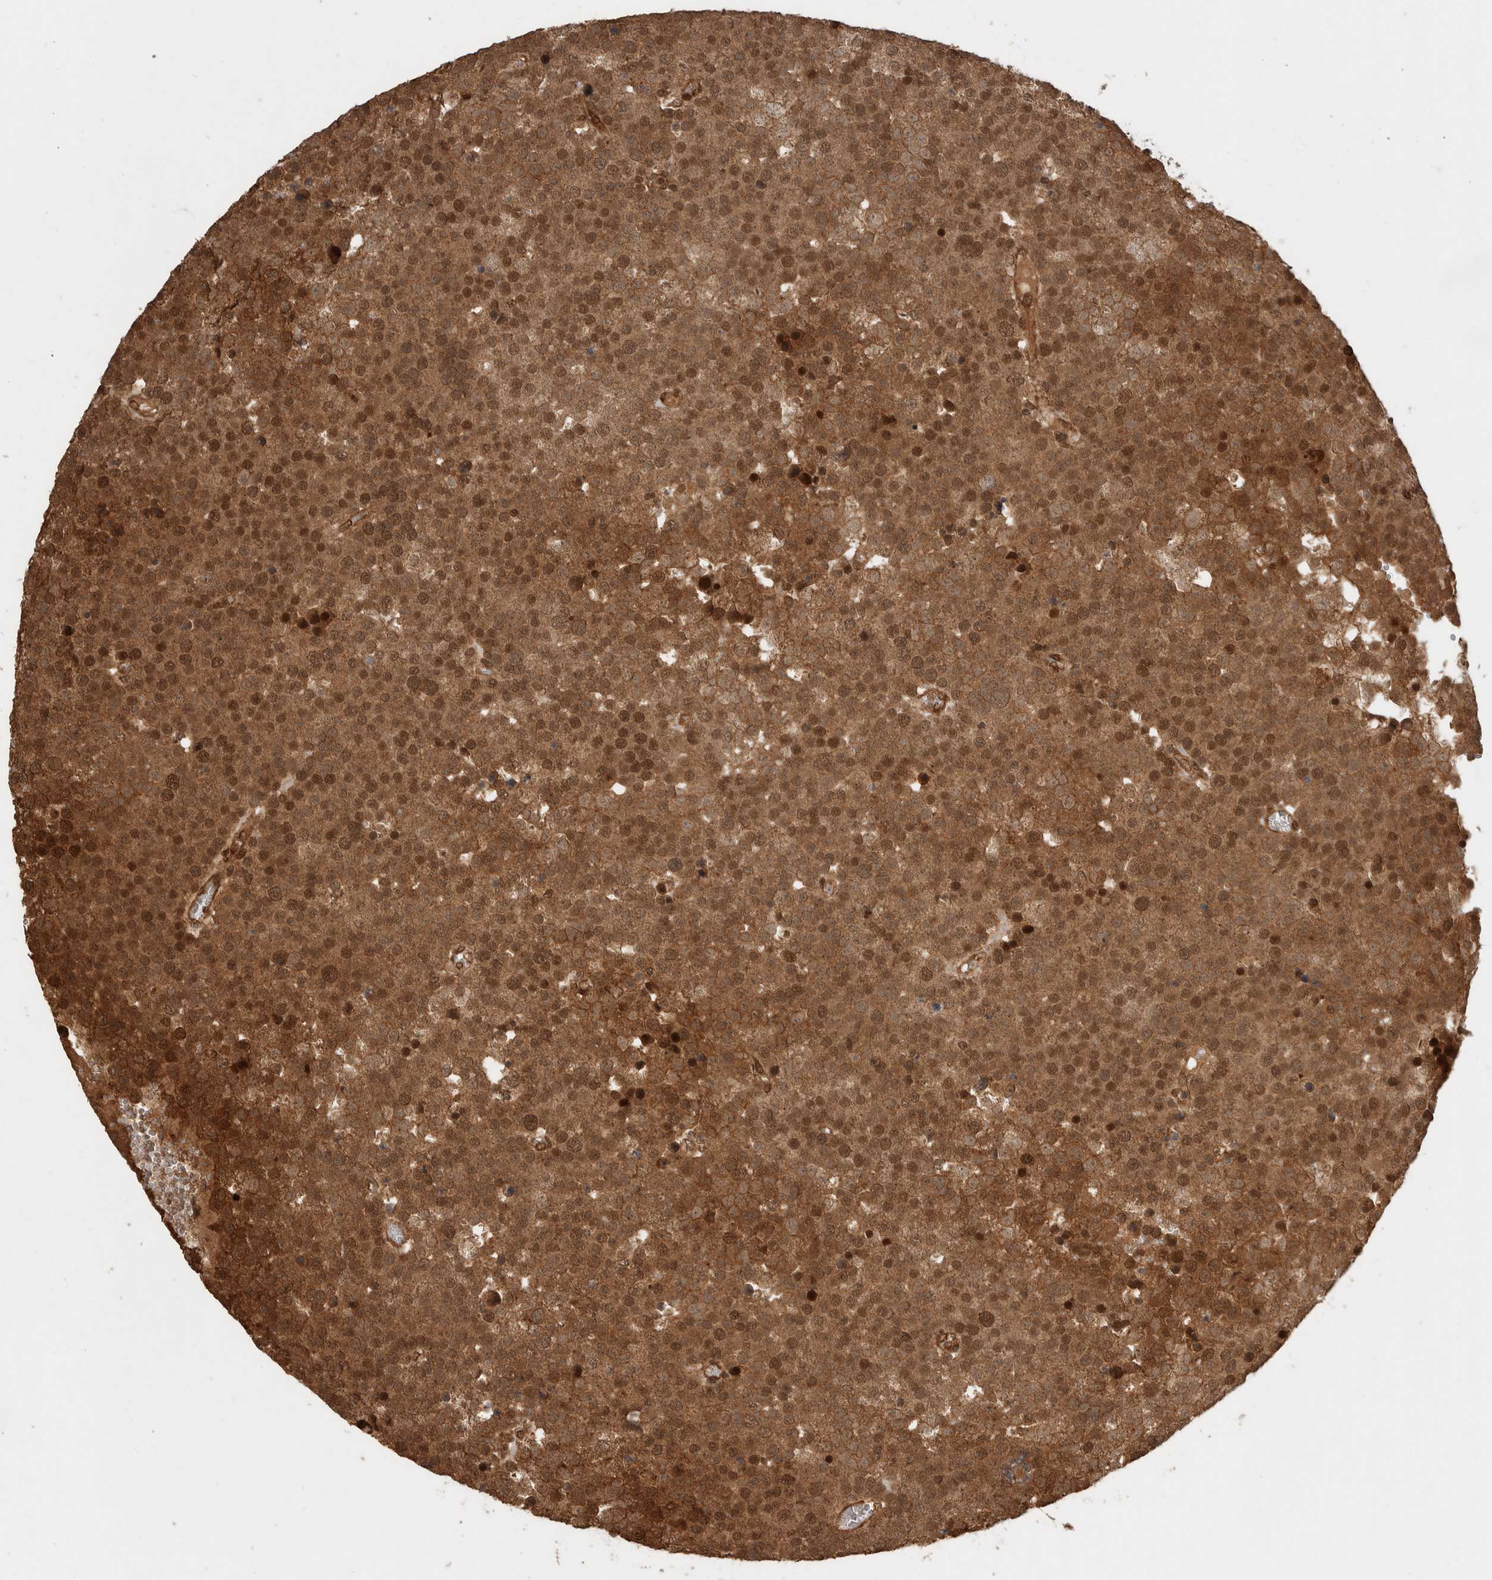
{"staining": {"intensity": "moderate", "quantity": ">75%", "location": "cytoplasmic/membranous,nuclear"}, "tissue": "testis cancer", "cell_type": "Tumor cells", "image_type": "cancer", "snomed": [{"axis": "morphology", "description": "Seminoma, NOS"}, {"axis": "topography", "description": "Testis"}], "caption": "Approximately >75% of tumor cells in human seminoma (testis) display moderate cytoplasmic/membranous and nuclear protein staining as visualized by brown immunohistochemical staining.", "gene": "CNTROB", "patient": {"sex": "male", "age": 71}}